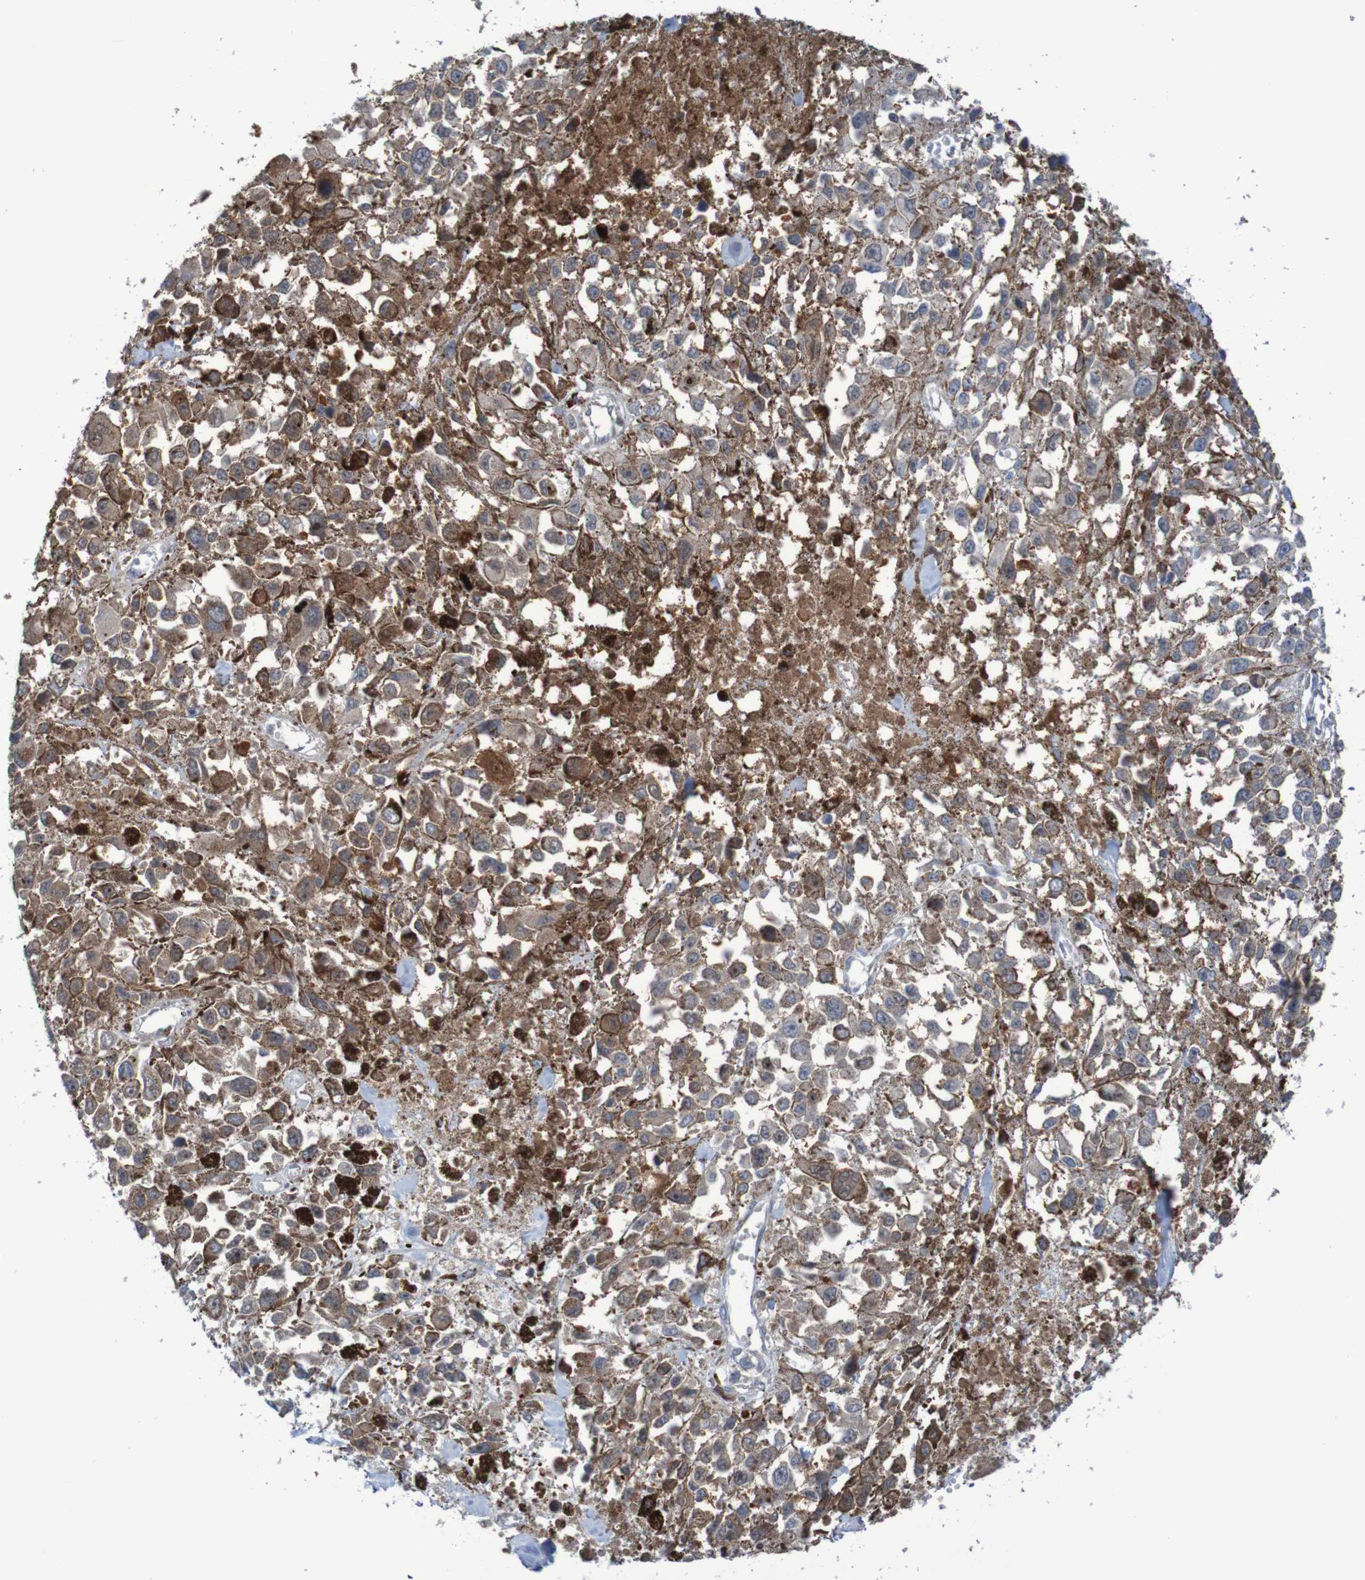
{"staining": {"intensity": "weak", "quantity": ">75%", "location": "cytoplasmic/membranous"}, "tissue": "melanoma", "cell_type": "Tumor cells", "image_type": "cancer", "snomed": [{"axis": "morphology", "description": "Malignant melanoma, Metastatic site"}, {"axis": "topography", "description": "Lymph node"}], "caption": "Weak cytoplasmic/membranous staining is present in about >75% of tumor cells in melanoma. (DAB (3,3'-diaminobenzidine) IHC with brightfield microscopy, high magnification).", "gene": "ANGPT4", "patient": {"sex": "male", "age": 59}}